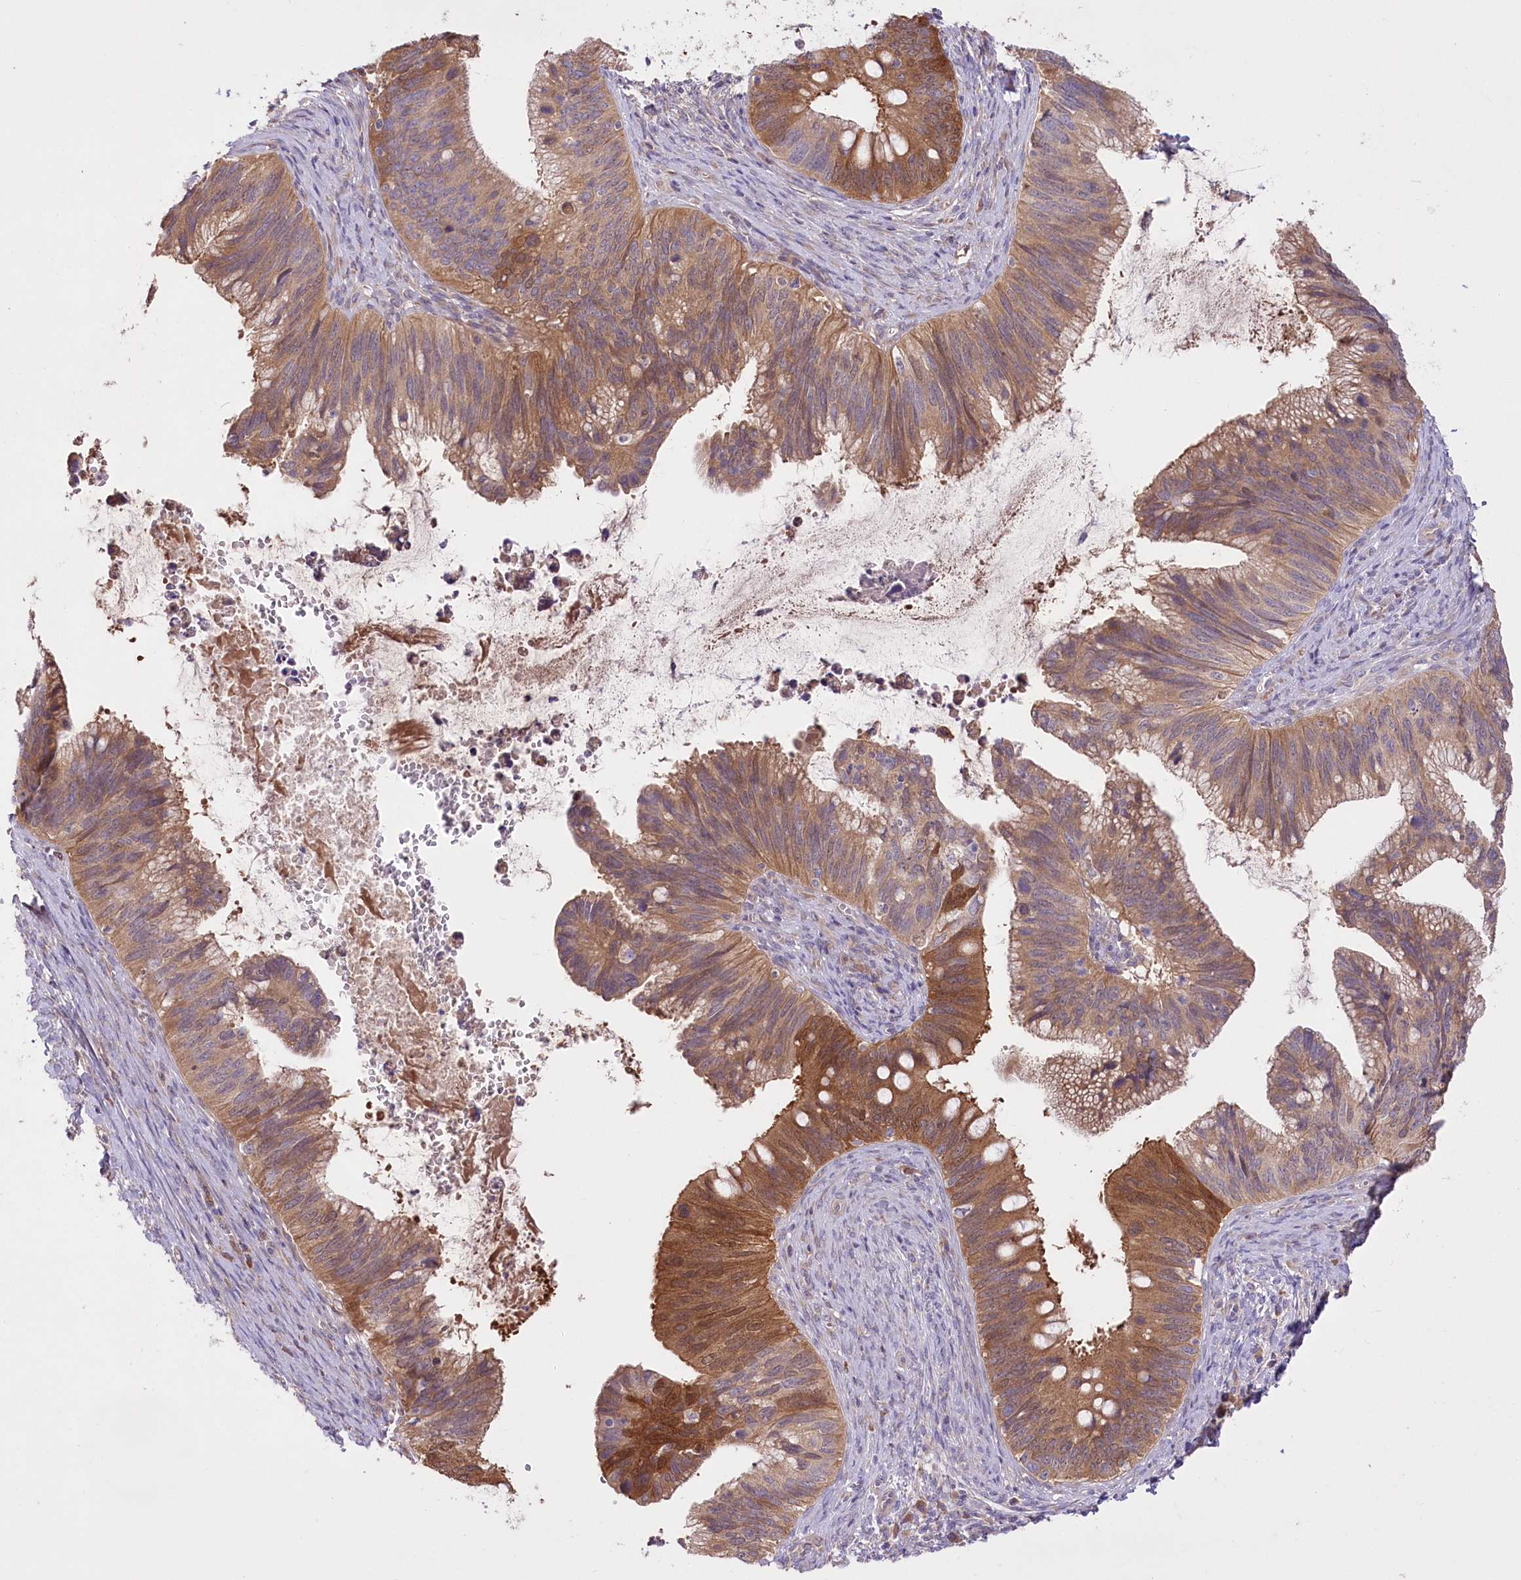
{"staining": {"intensity": "moderate", "quantity": ">75%", "location": "cytoplasmic/membranous"}, "tissue": "cervical cancer", "cell_type": "Tumor cells", "image_type": "cancer", "snomed": [{"axis": "morphology", "description": "Adenocarcinoma, NOS"}, {"axis": "topography", "description": "Cervix"}], "caption": "Cervical cancer (adenocarcinoma) was stained to show a protein in brown. There is medium levels of moderate cytoplasmic/membranous positivity in about >75% of tumor cells.", "gene": "PBLD", "patient": {"sex": "female", "age": 42}}